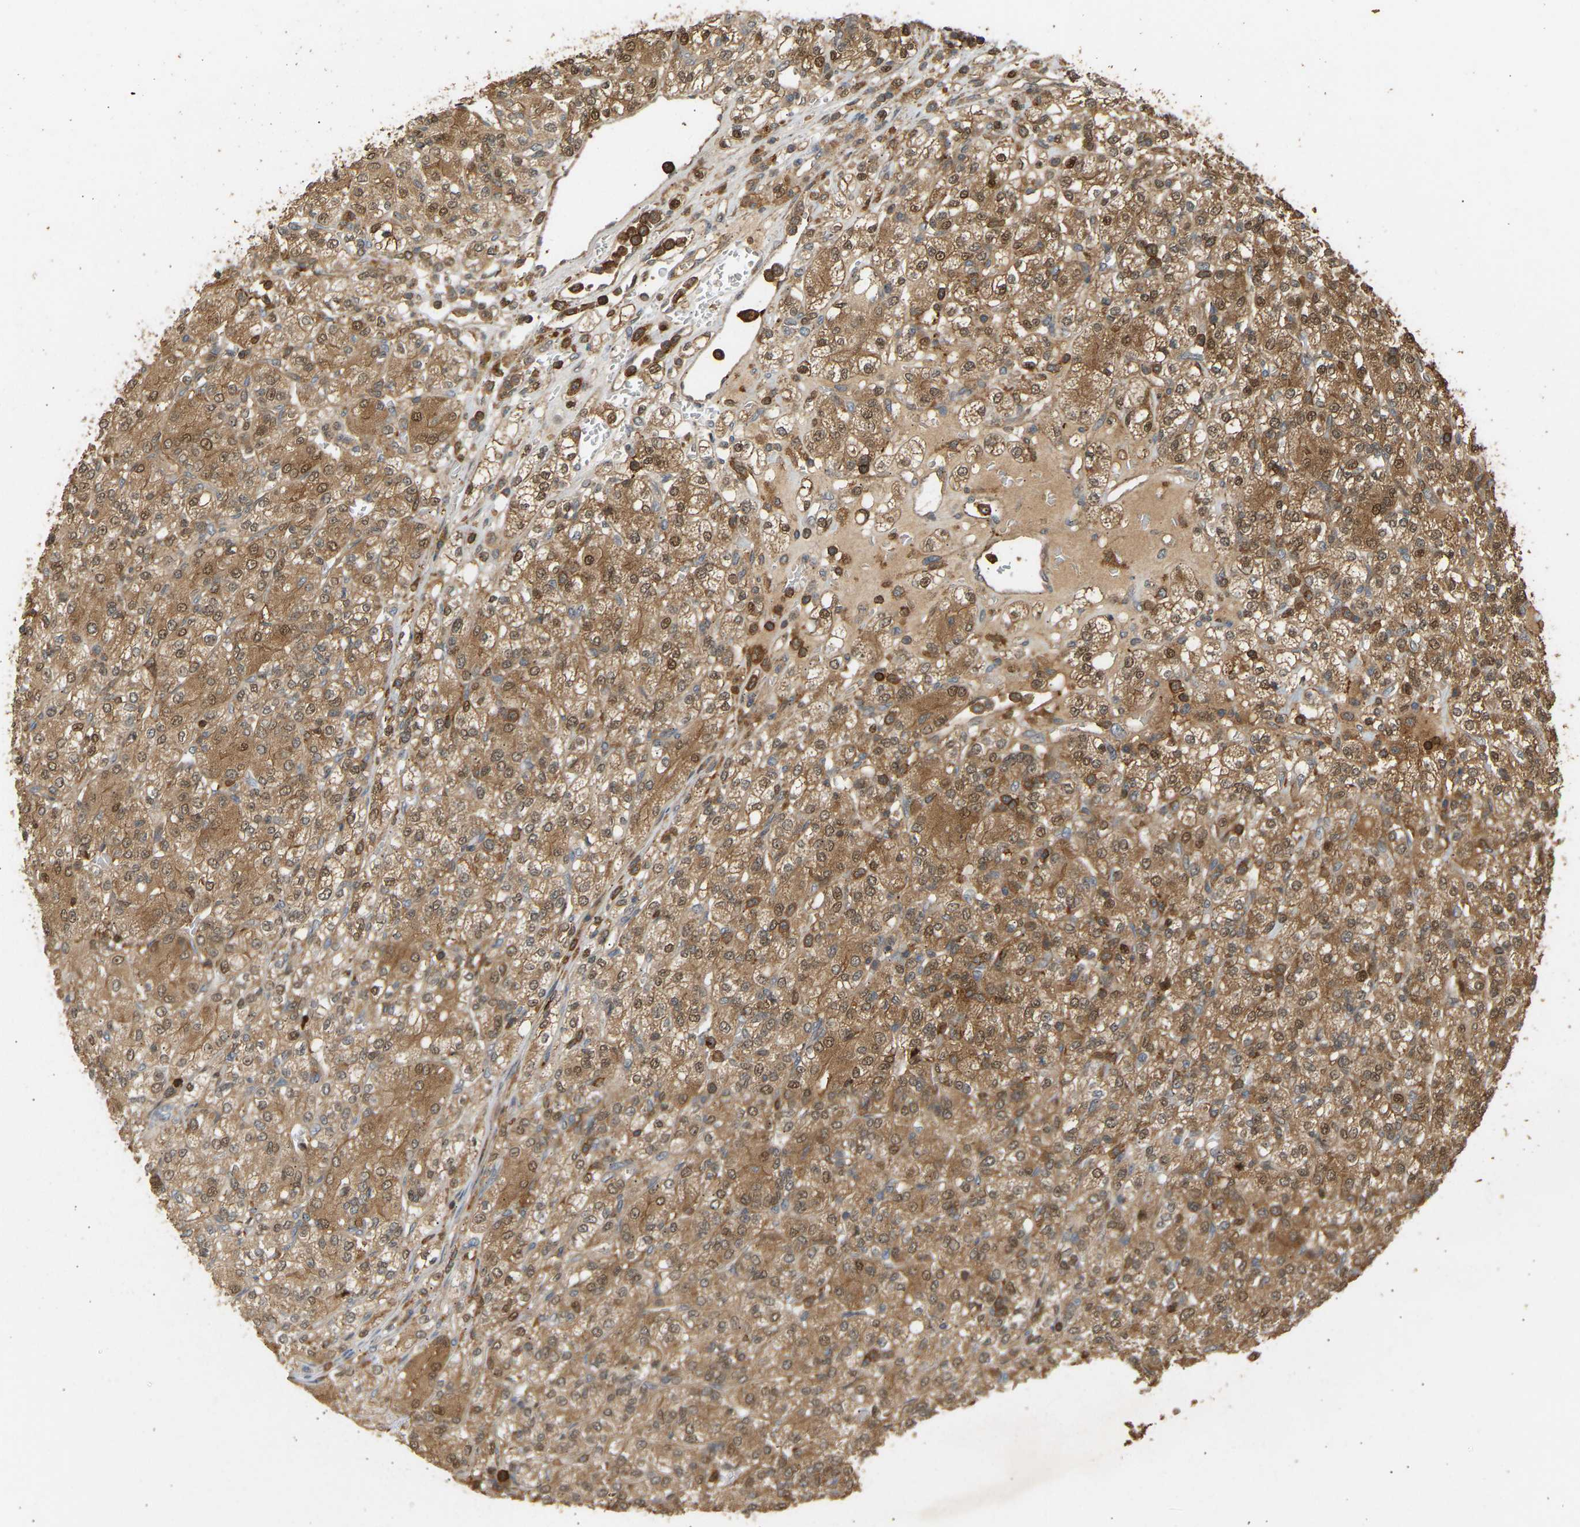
{"staining": {"intensity": "moderate", "quantity": ">75%", "location": "cytoplasmic/membranous"}, "tissue": "renal cancer", "cell_type": "Tumor cells", "image_type": "cancer", "snomed": [{"axis": "morphology", "description": "Adenocarcinoma, NOS"}, {"axis": "topography", "description": "Kidney"}], "caption": "Brown immunohistochemical staining in human renal cancer (adenocarcinoma) demonstrates moderate cytoplasmic/membranous expression in about >75% of tumor cells.", "gene": "GOPC", "patient": {"sex": "male", "age": 77}}